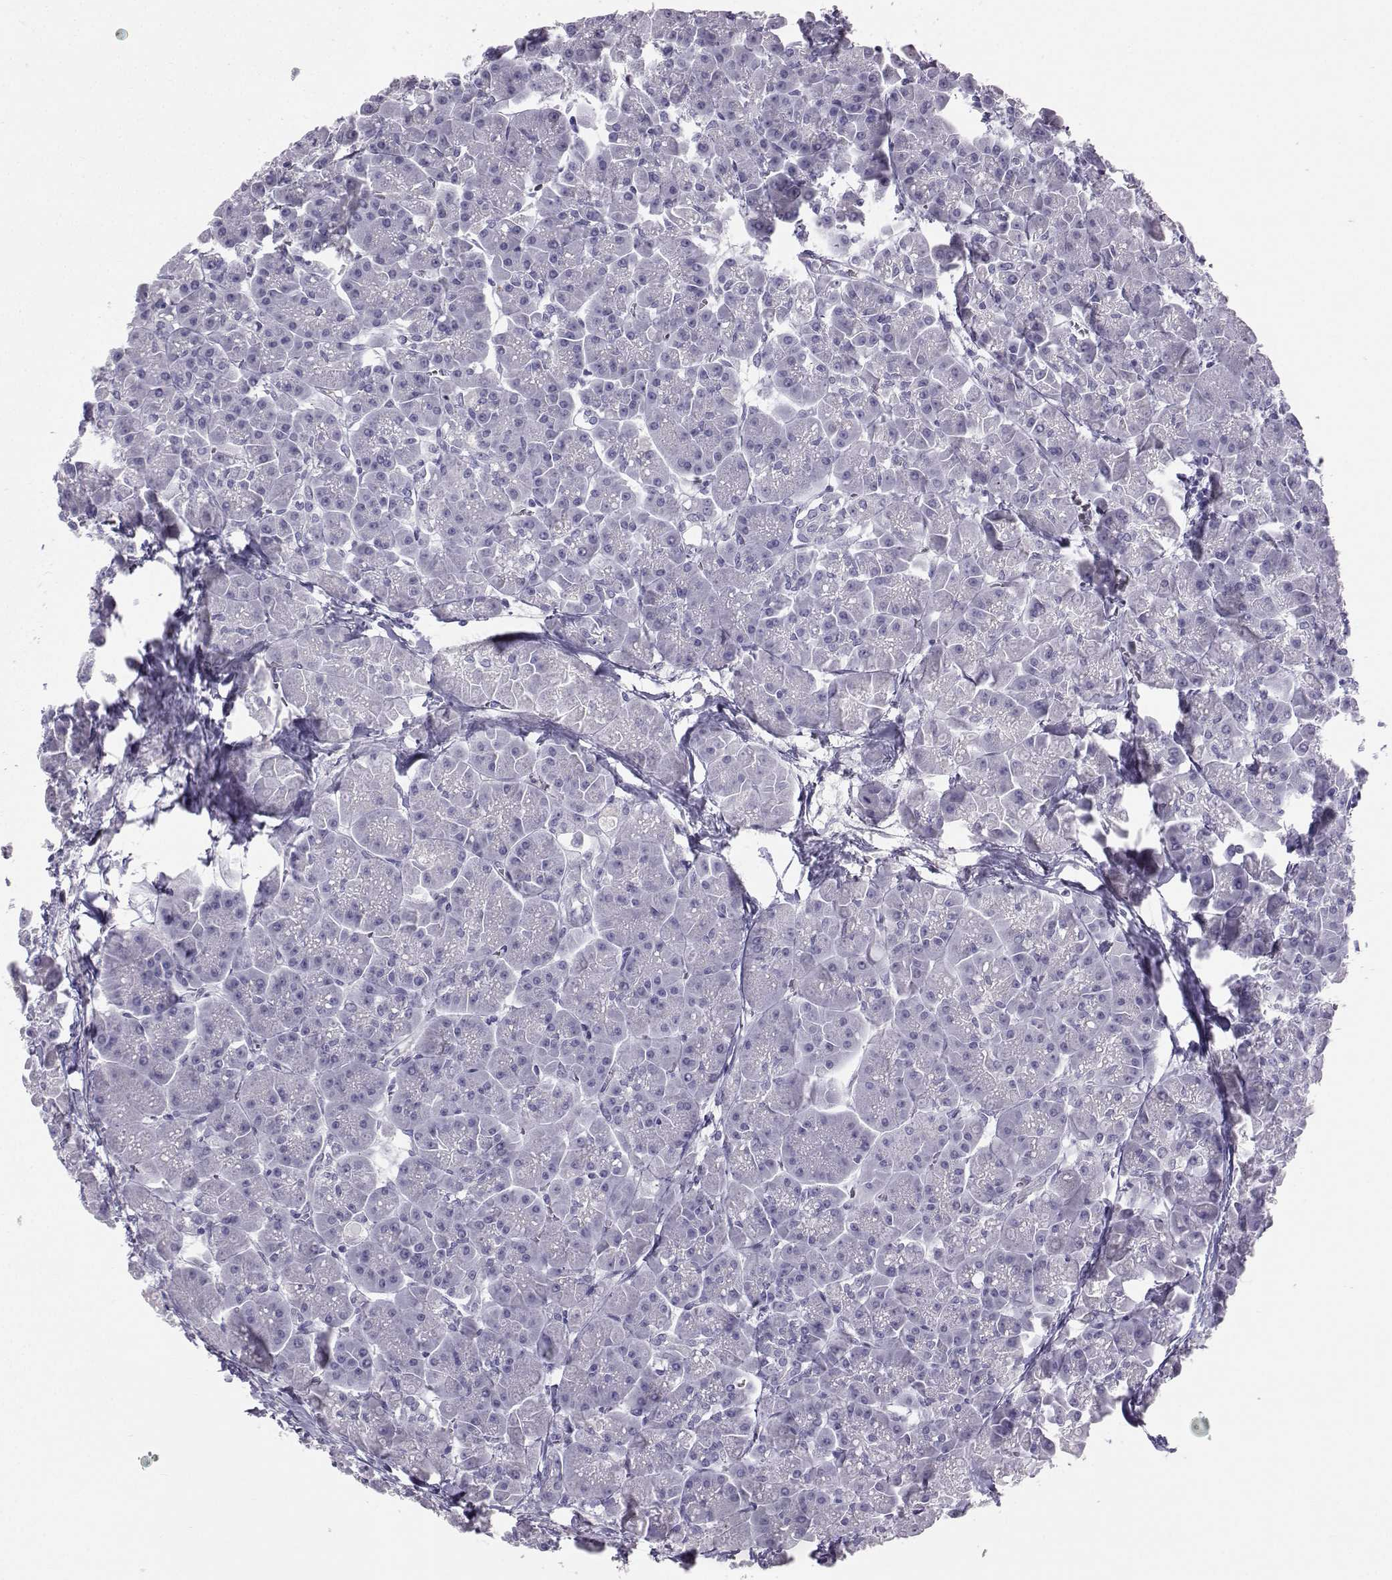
{"staining": {"intensity": "negative", "quantity": "none", "location": "none"}, "tissue": "pancreas", "cell_type": "Exocrine glandular cells", "image_type": "normal", "snomed": [{"axis": "morphology", "description": "Normal tissue, NOS"}, {"axis": "topography", "description": "Pancreas"}], "caption": "Immunohistochemistry (IHC) histopathology image of unremarkable pancreas: human pancreas stained with DAB demonstrates no significant protein expression in exocrine glandular cells. (Brightfield microscopy of DAB (3,3'-diaminobenzidine) IHC at high magnification).", "gene": "IQCD", "patient": {"sex": "male", "age": 70}}